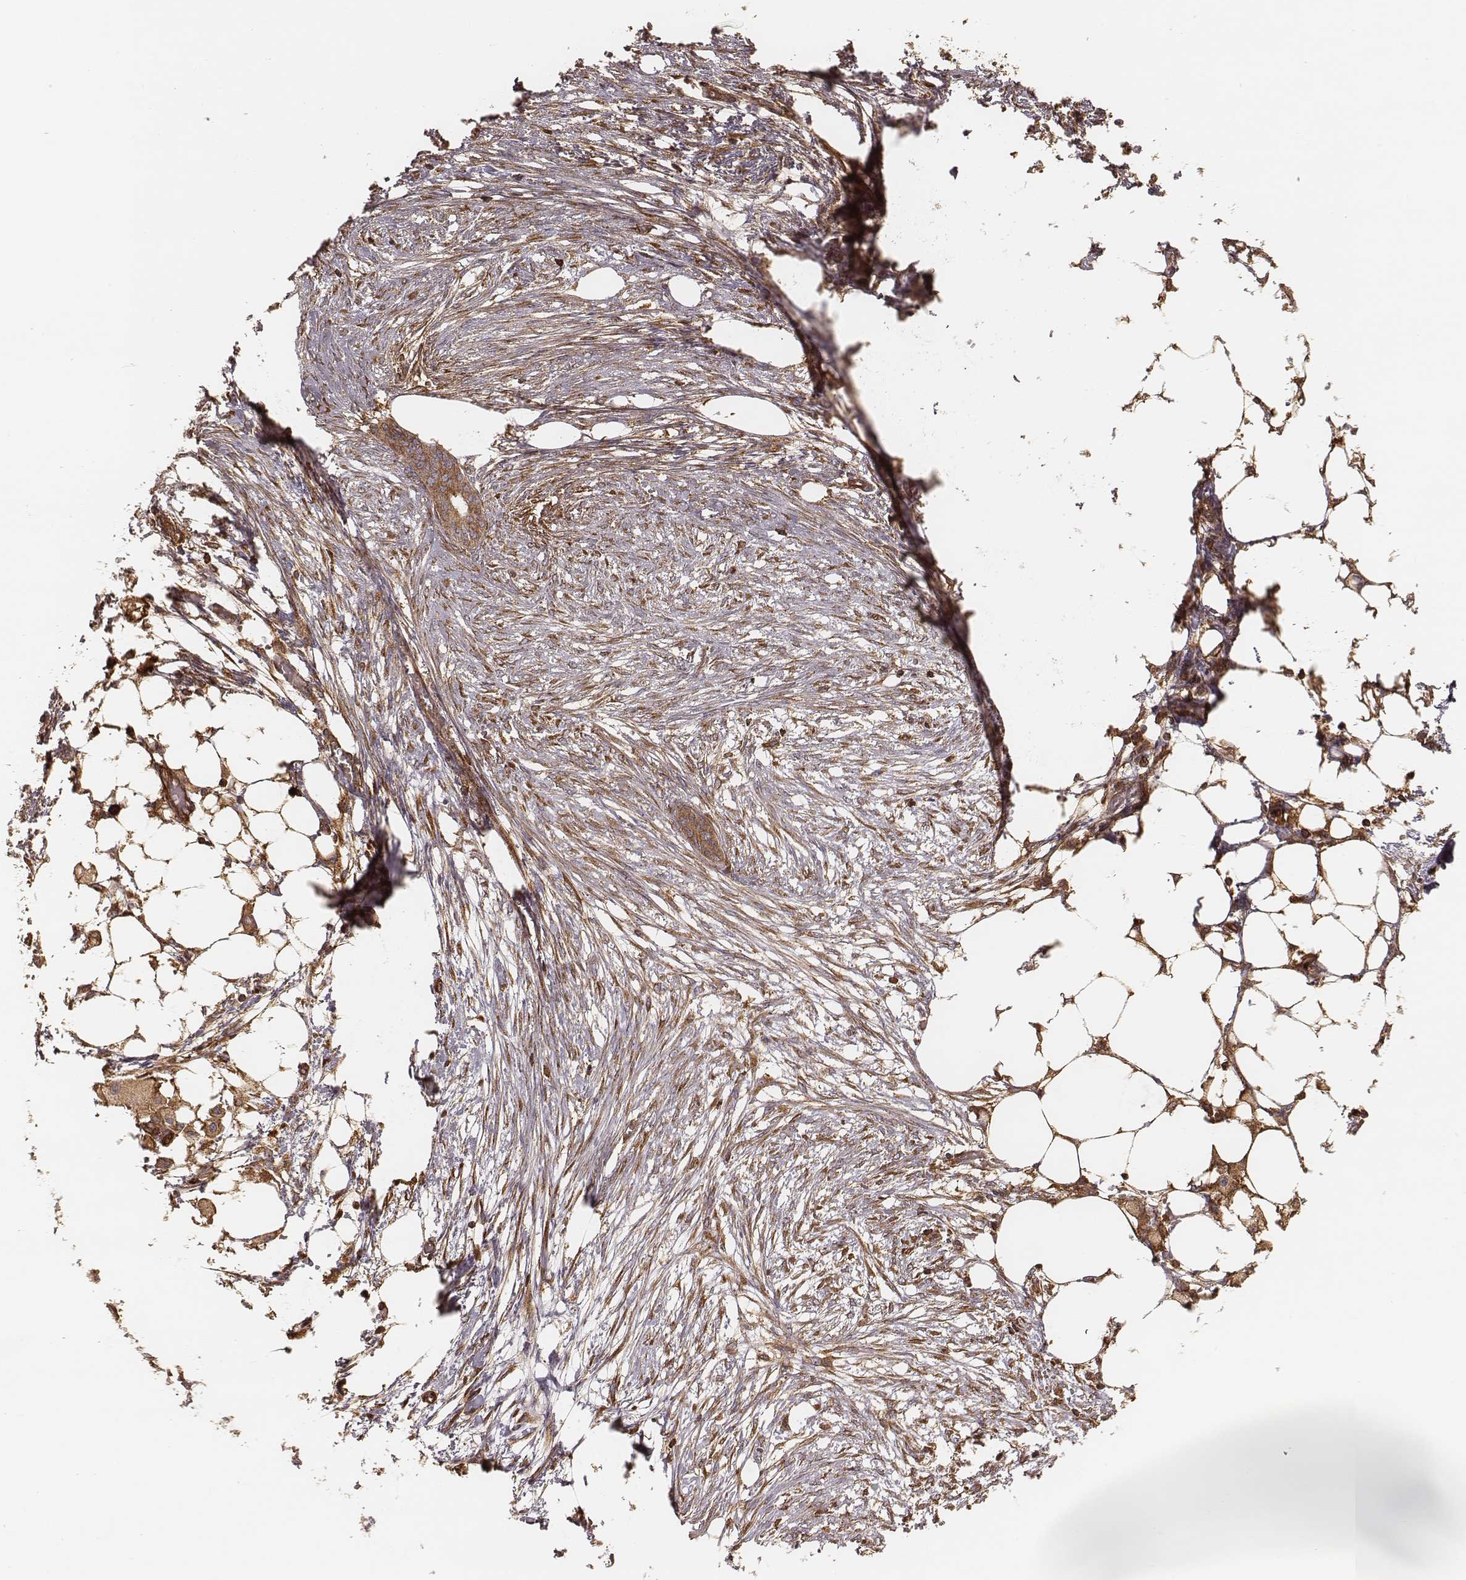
{"staining": {"intensity": "strong", "quantity": ">75%", "location": "cytoplasmic/membranous"}, "tissue": "endometrial cancer", "cell_type": "Tumor cells", "image_type": "cancer", "snomed": [{"axis": "morphology", "description": "Adenocarcinoma, NOS"}, {"axis": "morphology", "description": "Adenocarcinoma, metastatic, NOS"}, {"axis": "topography", "description": "Adipose tissue"}, {"axis": "topography", "description": "Endometrium"}], "caption": "Immunohistochemistry of endometrial cancer demonstrates high levels of strong cytoplasmic/membranous expression in about >75% of tumor cells.", "gene": "CARS1", "patient": {"sex": "female", "age": 67}}